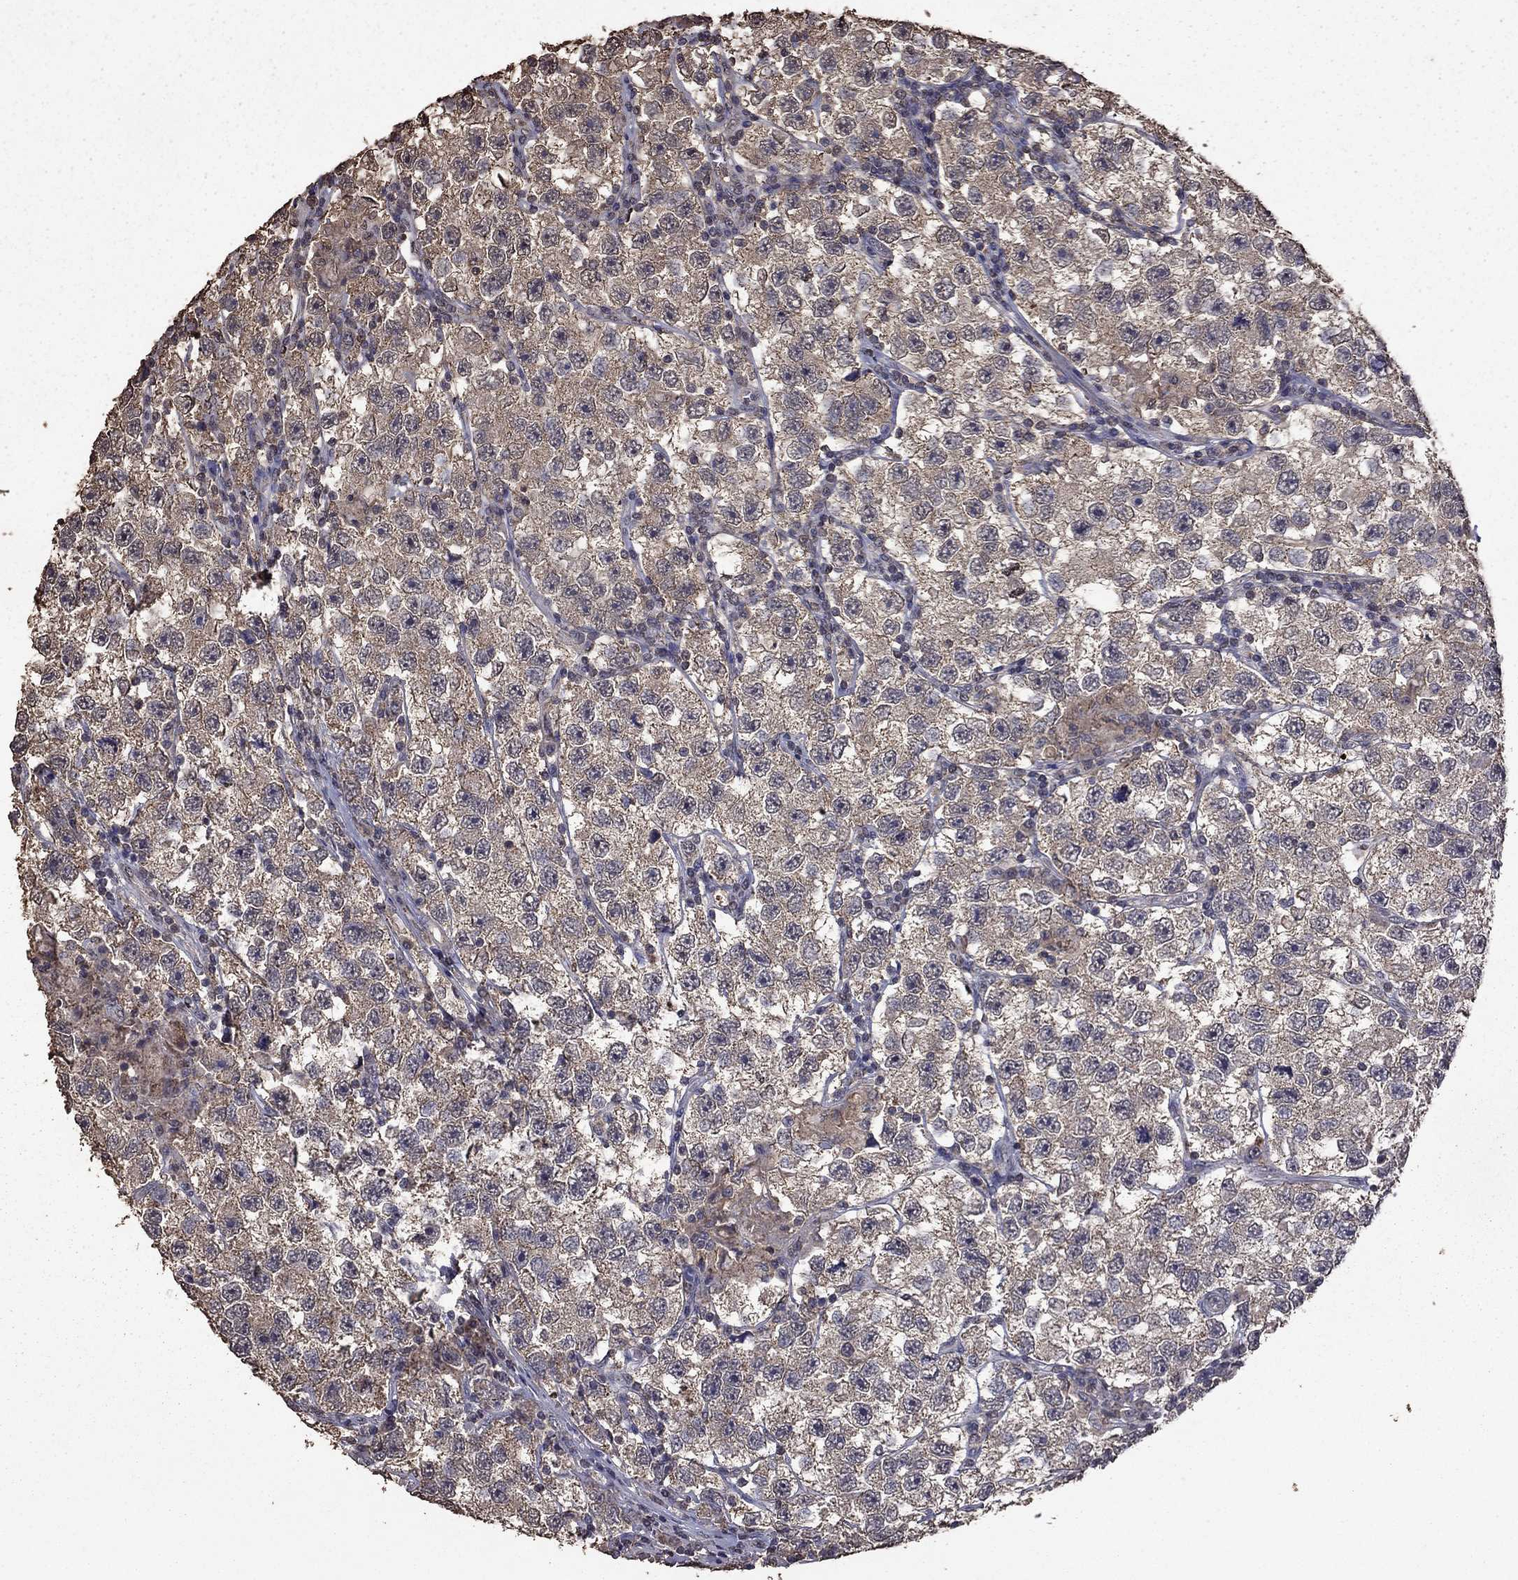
{"staining": {"intensity": "negative", "quantity": "none", "location": "none"}, "tissue": "testis cancer", "cell_type": "Tumor cells", "image_type": "cancer", "snomed": [{"axis": "morphology", "description": "Seminoma, NOS"}, {"axis": "topography", "description": "Testis"}], "caption": "Testis cancer (seminoma) was stained to show a protein in brown. There is no significant expression in tumor cells.", "gene": "SERPINA5", "patient": {"sex": "male", "age": 26}}